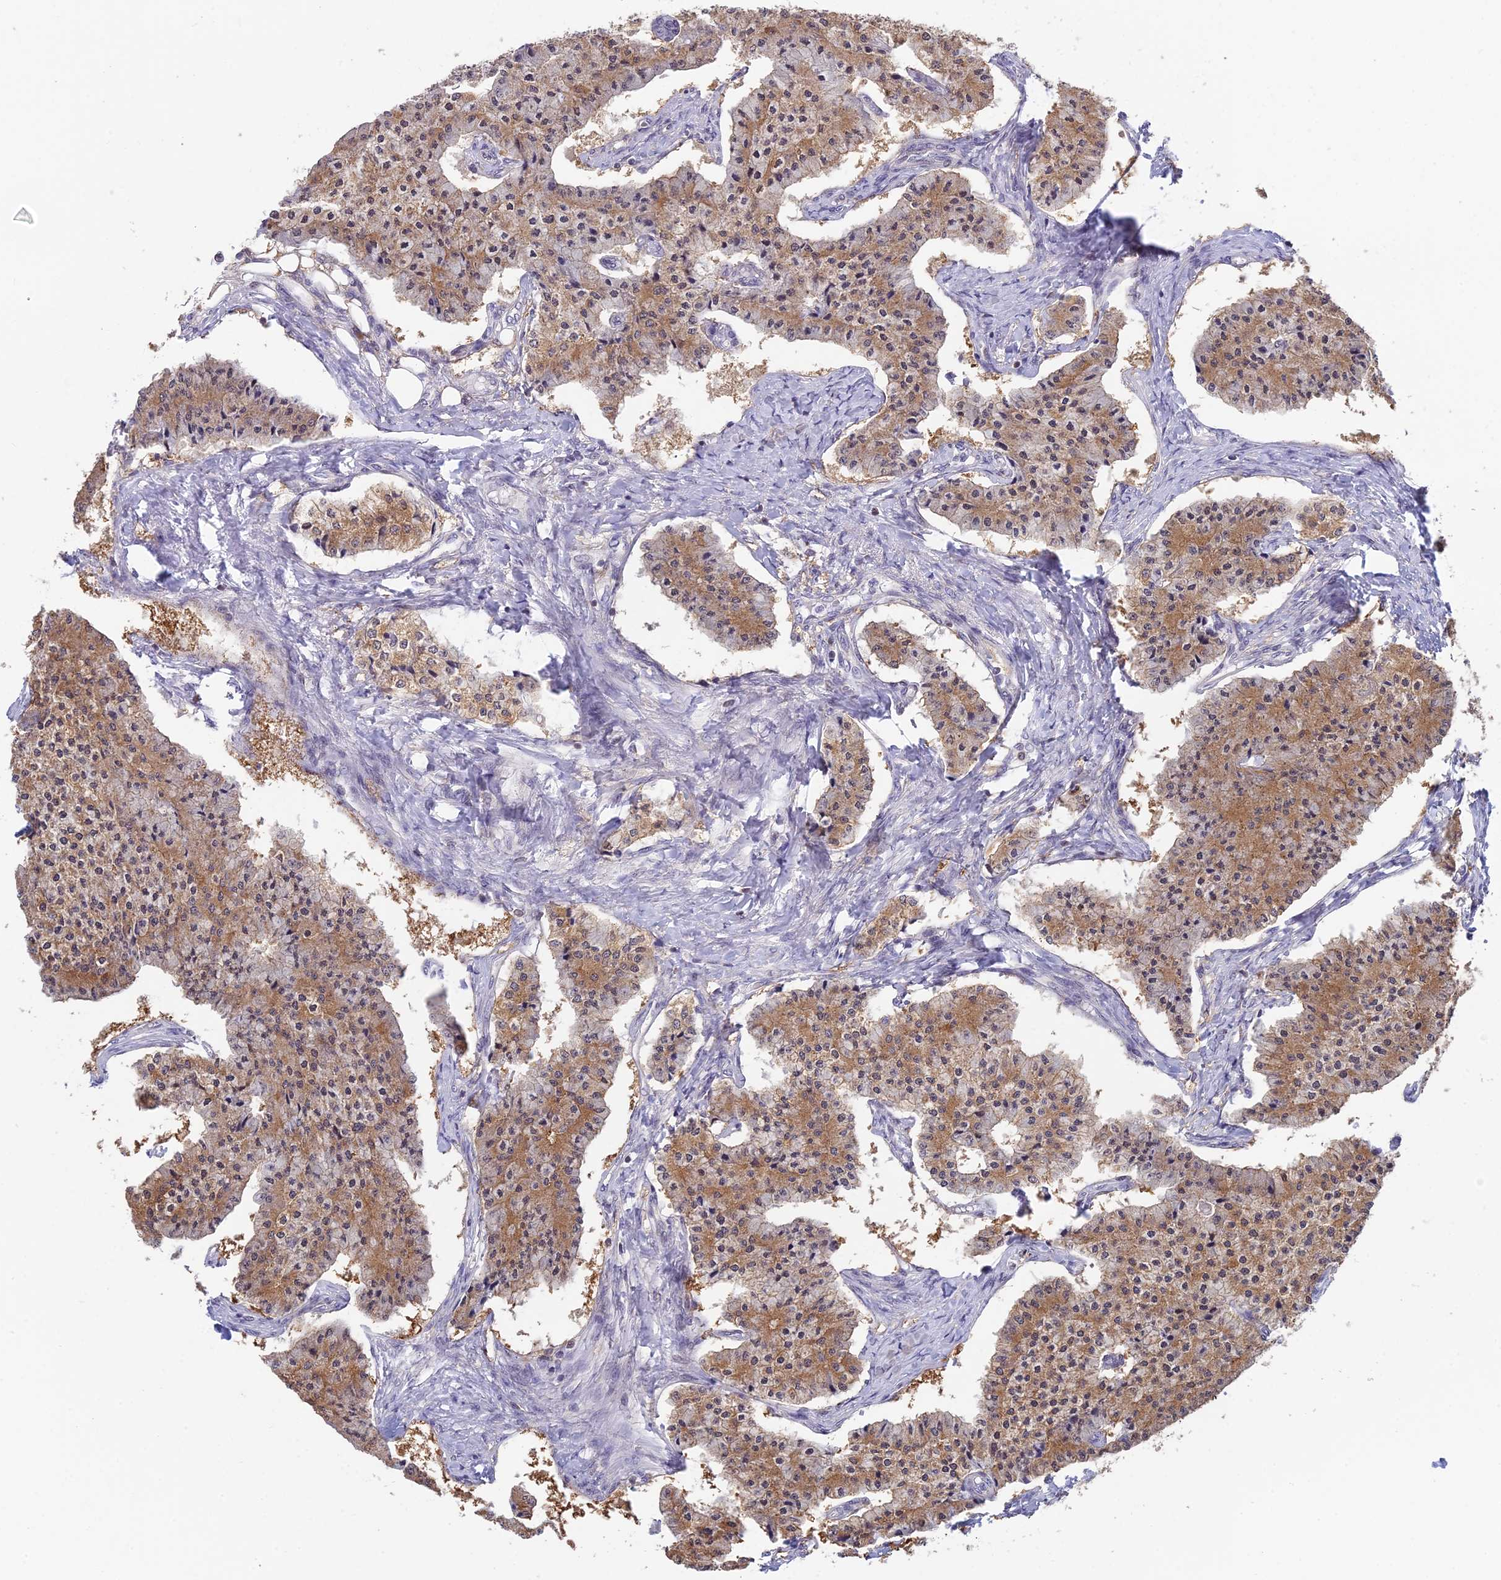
{"staining": {"intensity": "moderate", "quantity": ">75%", "location": "cytoplasmic/membranous"}, "tissue": "carcinoid", "cell_type": "Tumor cells", "image_type": "cancer", "snomed": [{"axis": "morphology", "description": "Carcinoid, malignant, NOS"}, {"axis": "topography", "description": "Colon"}], "caption": "DAB (3,3'-diaminobenzidine) immunohistochemical staining of carcinoid displays moderate cytoplasmic/membranous protein staining in approximately >75% of tumor cells. Nuclei are stained in blue.", "gene": "ELOA2", "patient": {"sex": "female", "age": 52}}